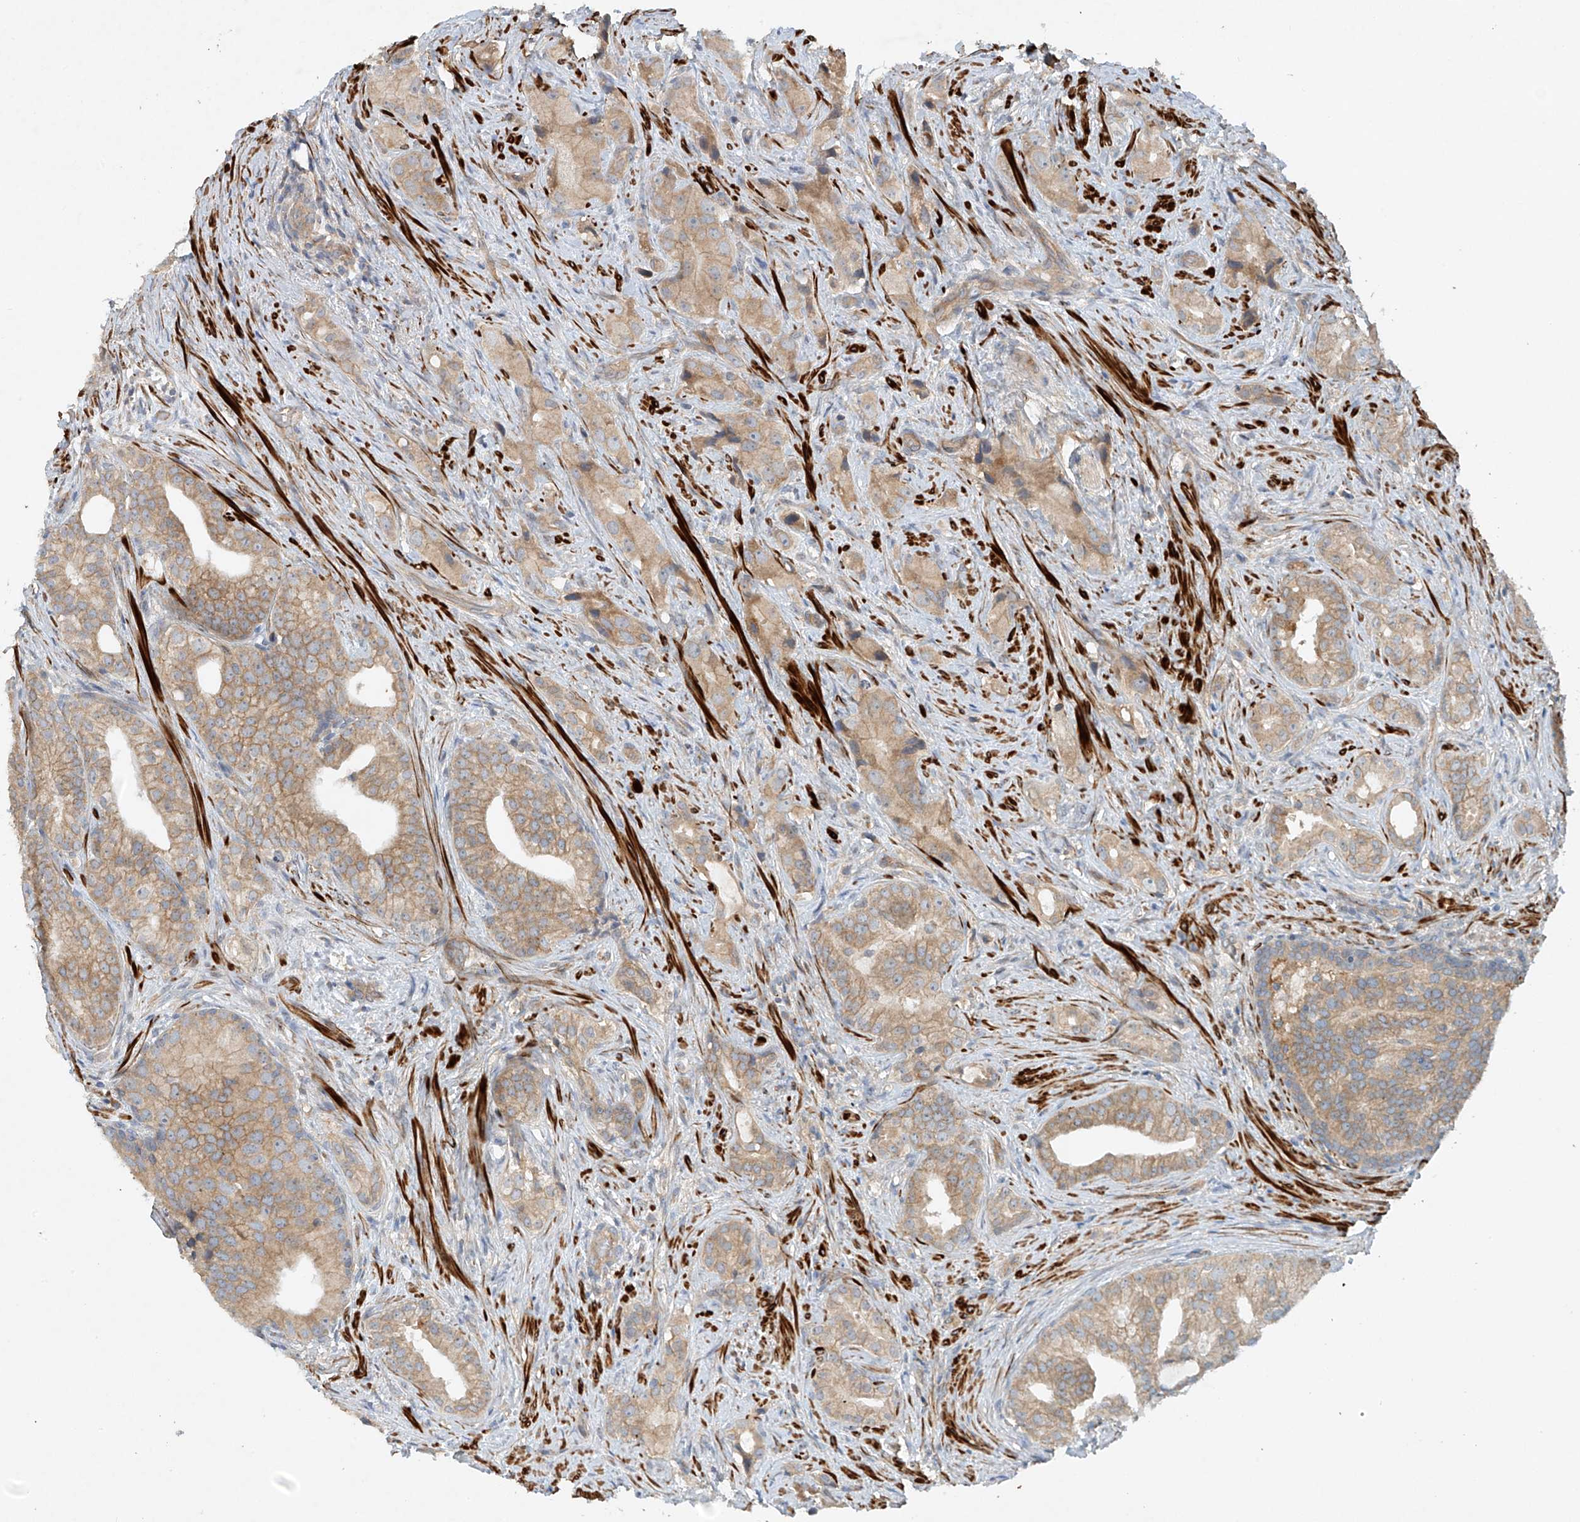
{"staining": {"intensity": "weak", "quantity": "25%-75%", "location": "cytoplasmic/membranous"}, "tissue": "prostate cancer", "cell_type": "Tumor cells", "image_type": "cancer", "snomed": [{"axis": "morphology", "description": "Adenocarcinoma, Low grade"}, {"axis": "topography", "description": "Prostate"}], "caption": "A high-resolution histopathology image shows IHC staining of prostate adenocarcinoma (low-grade), which exhibits weak cytoplasmic/membranous positivity in approximately 25%-75% of tumor cells.", "gene": "LYRM9", "patient": {"sex": "male", "age": 71}}